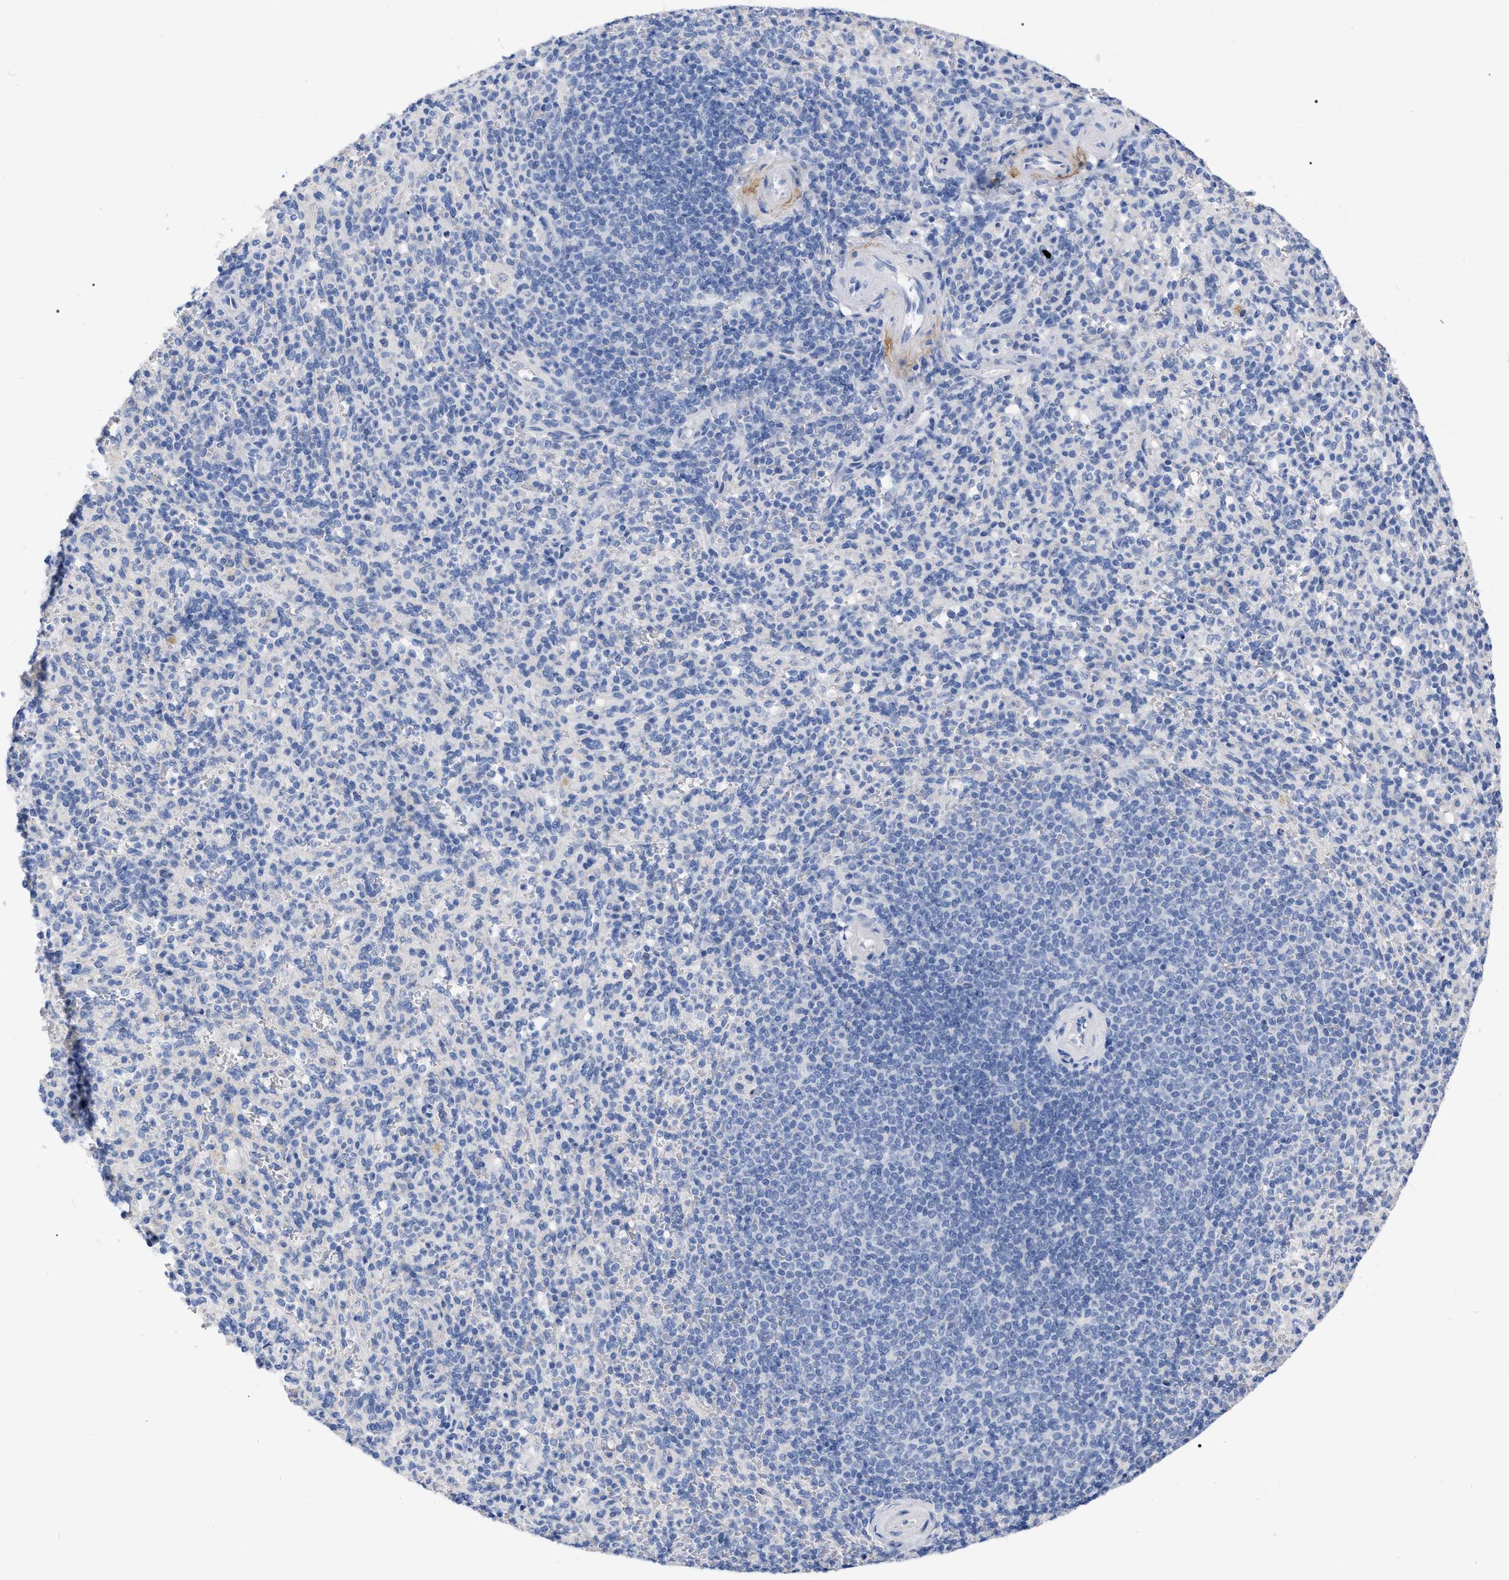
{"staining": {"intensity": "negative", "quantity": "none", "location": "none"}, "tissue": "spleen", "cell_type": "Cells in red pulp", "image_type": "normal", "snomed": [{"axis": "morphology", "description": "Normal tissue, NOS"}, {"axis": "topography", "description": "Spleen"}], "caption": "Spleen stained for a protein using IHC shows no staining cells in red pulp.", "gene": "HAPLN1", "patient": {"sex": "male", "age": 36}}